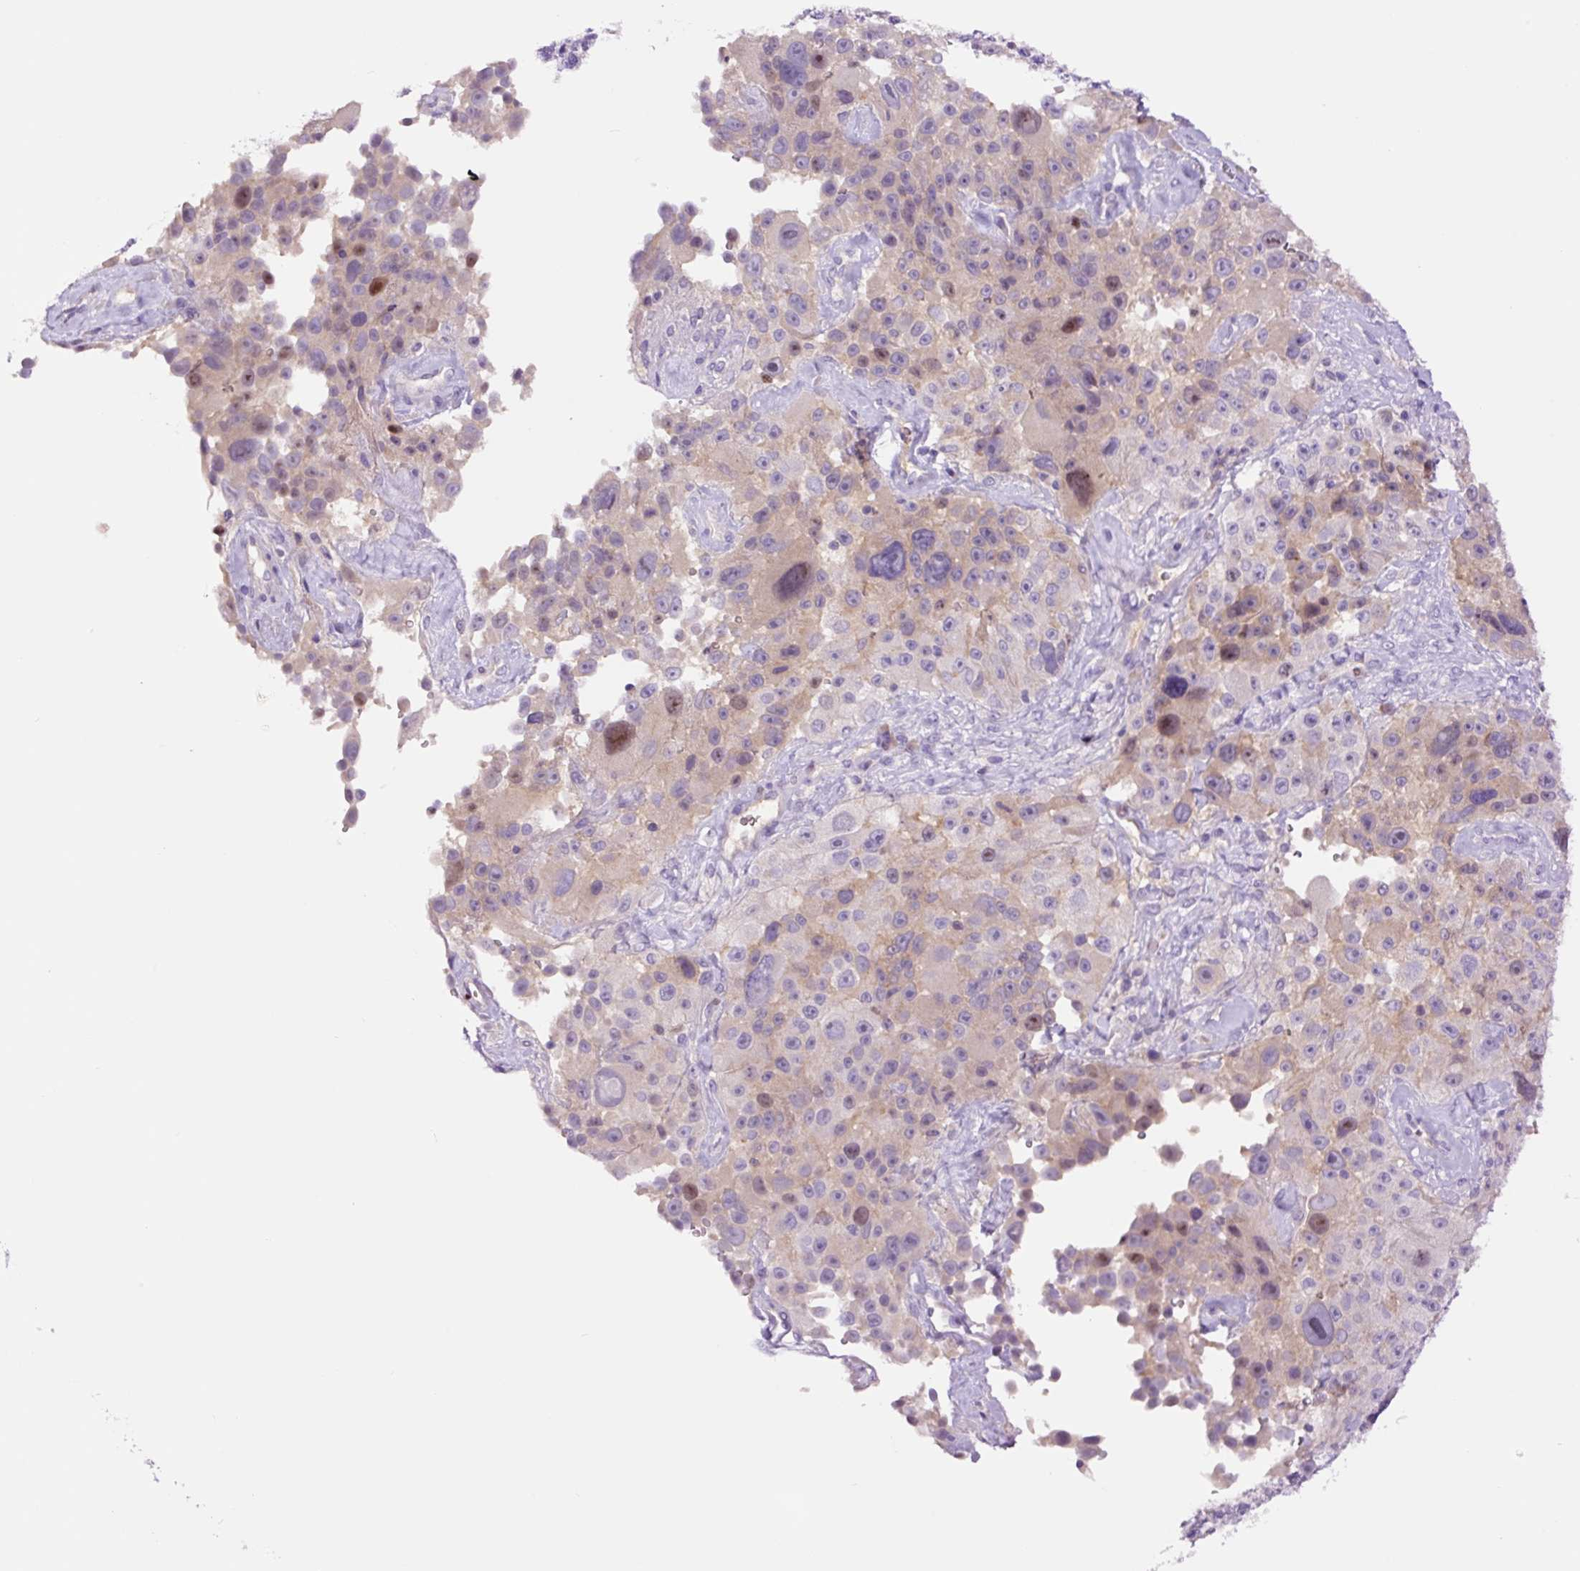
{"staining": {"intensity": "moderate", "quantity": "<25%", "location": "nuclear"}, "tissue": "melanoma", "cell_type": "Tumor cells", "image_type": "cancer", "snomed": [{"axis": "morphology", "description": "Malignant melanoma, Metastatic site"}, {"axis": "topography", "description": "Lymph node"}], "caption": "Brown immunohistochemical staining in human malignant melanoma (metastatic site) shows moderate nuclear expression in about <25% of tumor cells.", "gene": "DPPA4", "patient": {"sex": "male", "age": 62}}